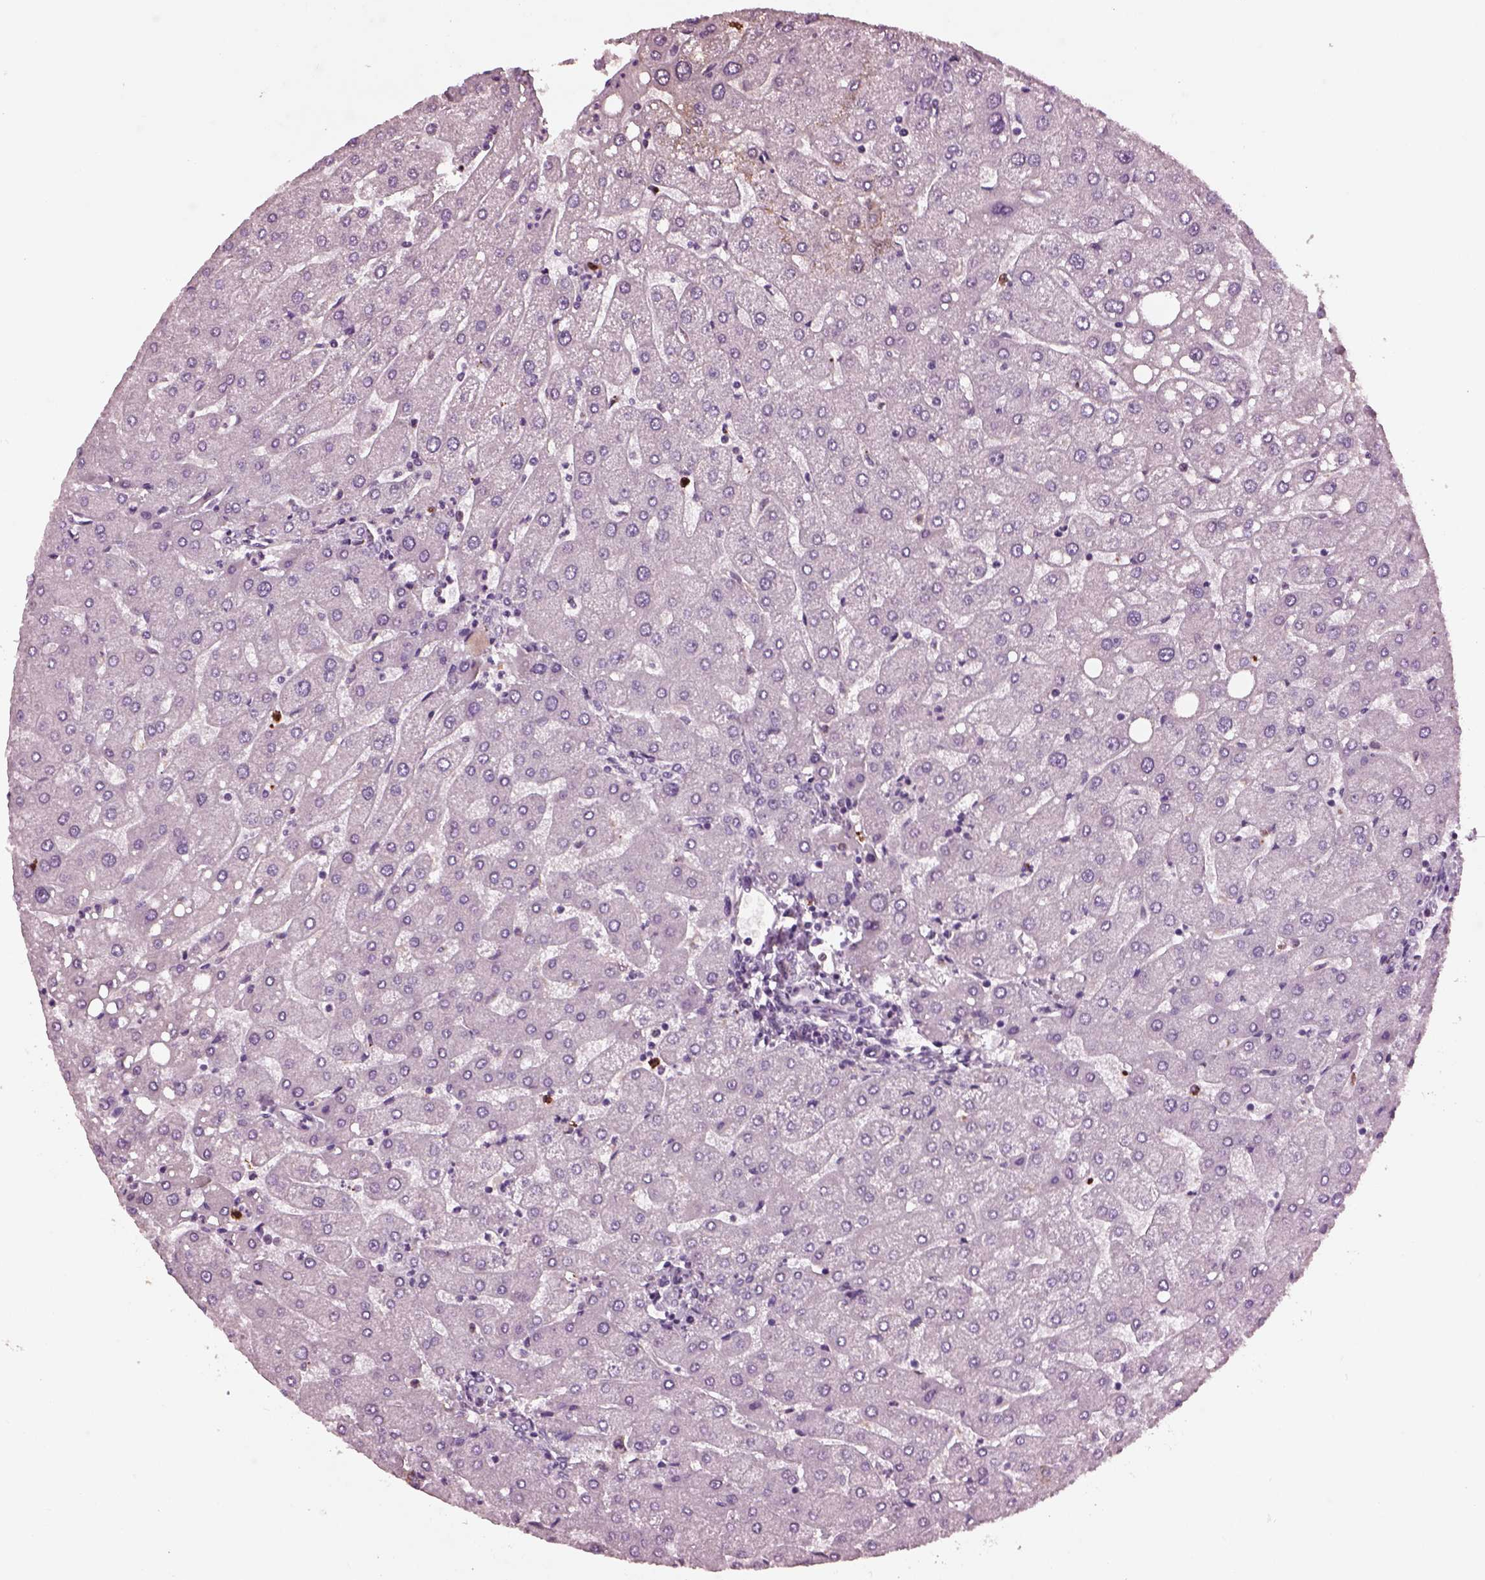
{"staining": {"intensity": "negative", "quantity": "none", "location": "none"}, "tissue": "liver", "cell_type": "Cholangiocytes", "image_type": "normal", "snomed": [{"axis": "morphology", "description": "Normal tissue, NOS"}, {"axis": "topography", "description": "Liver"}], "caption": "IHC of benign human liver shows no expression in cholangiocytes. (DAB (3,3'-diaminobenzidine) immunohistochemistry (IHC) with hematoxylin counter stain).", "gene": "SLAMF8", "patient": {"sex": "male", "age": 67}}